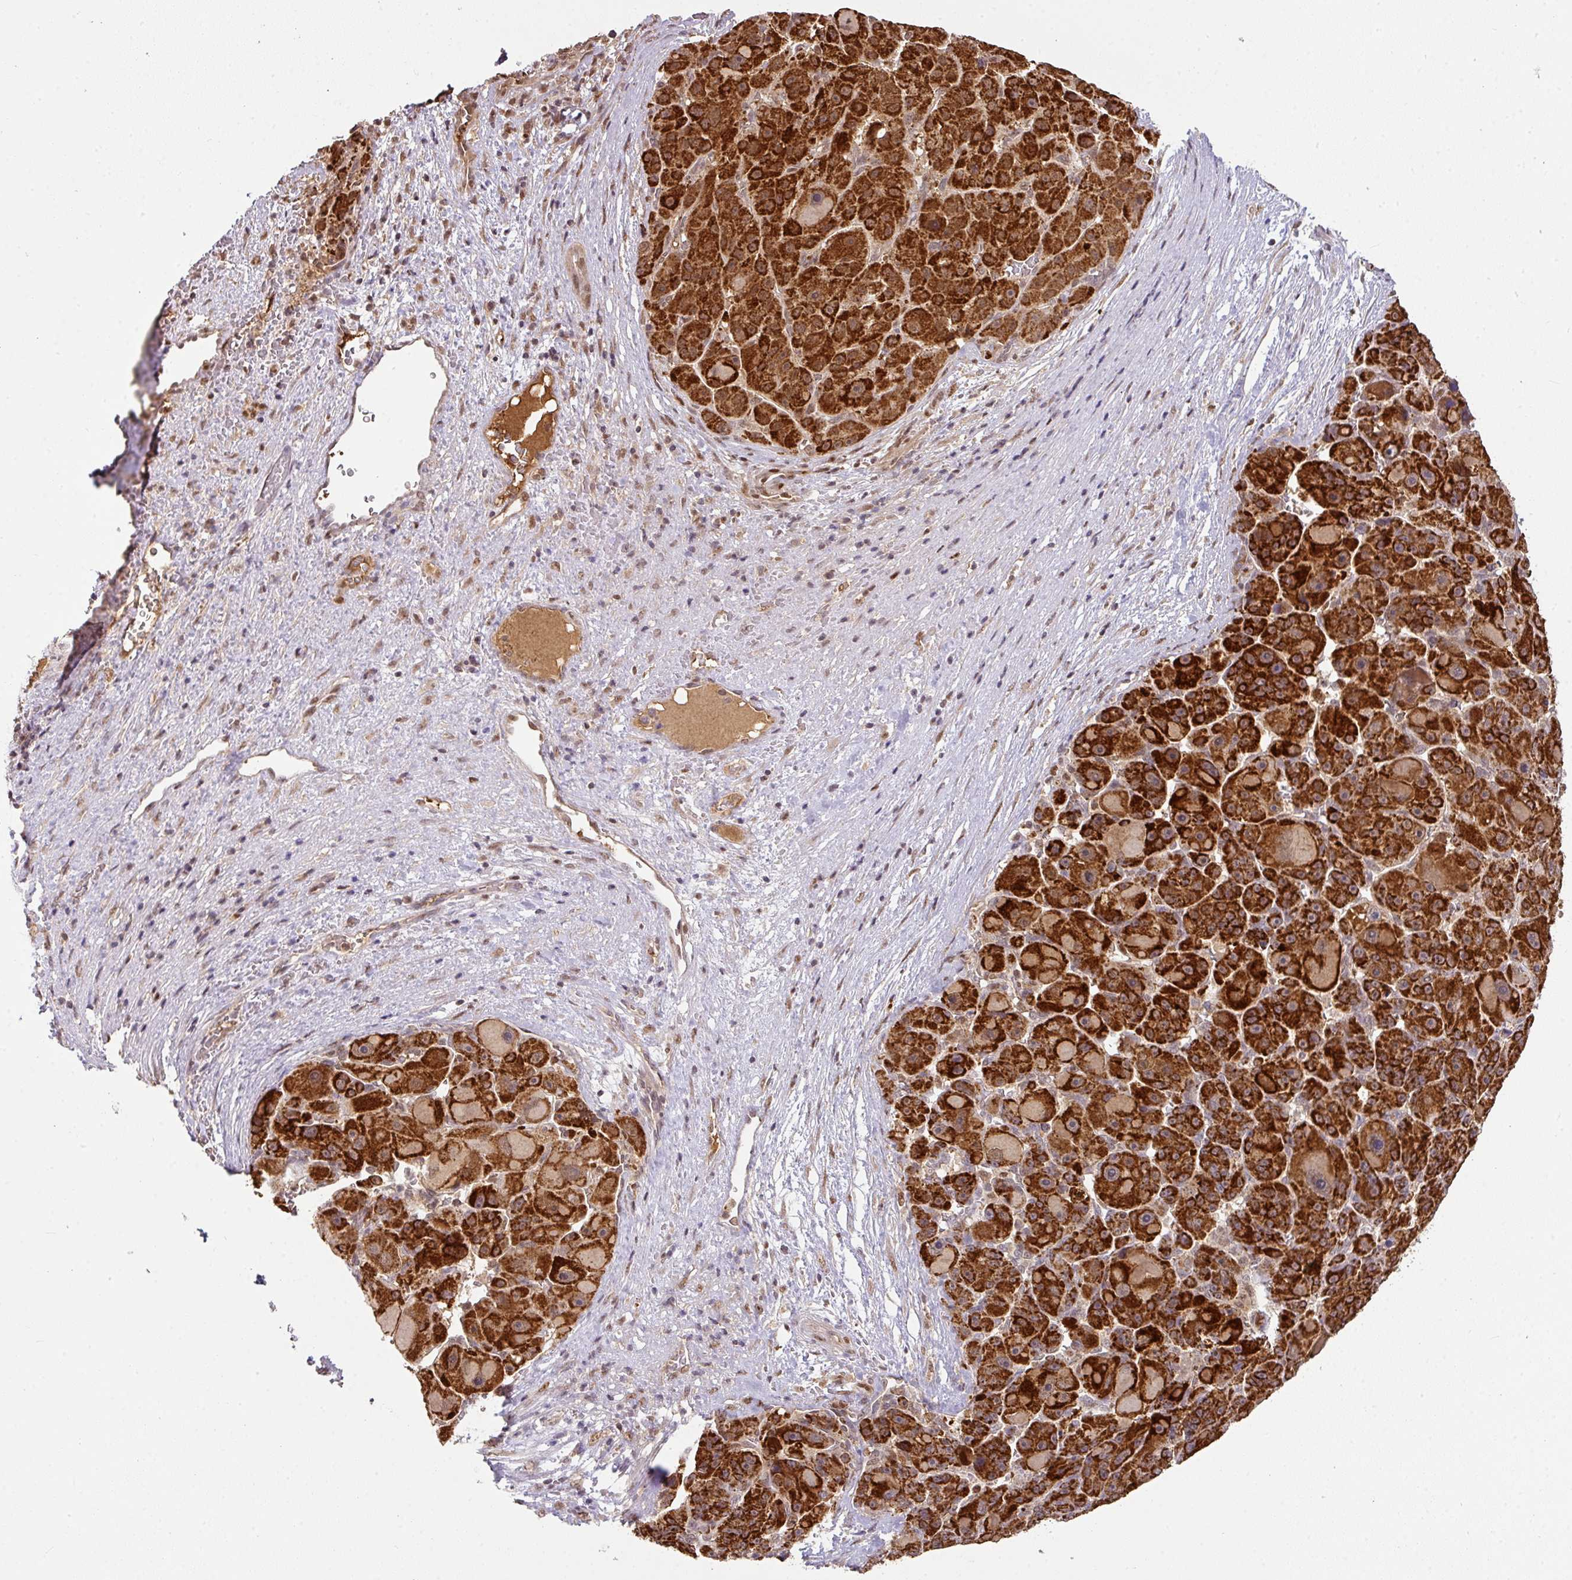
{"staining": {"intensity": "strong", "quantity": ">75%", "location": "cytoplasmic/membranous"}, "tissue": "liver cancer", "cell_type": "Tumor cells", "image_type": "cancer", "snomed": [{"axis": "morphology", "description": "Carcinoma, Hepatocellular, NOS"}, {"axis": "topography", "description": "Liver"}], "caption": "This photomicrograph exhibits liver cancer (hepatocellular carcinoma) stained with immunohistochemistry to label a protein in brown. The cytoplasmic/membranous of tumor cells show strong positivity for the protein. Nuclei are counter-stained blue.", "gene": "RANBP9", "patient": {"sex": "male", "age": 76}}